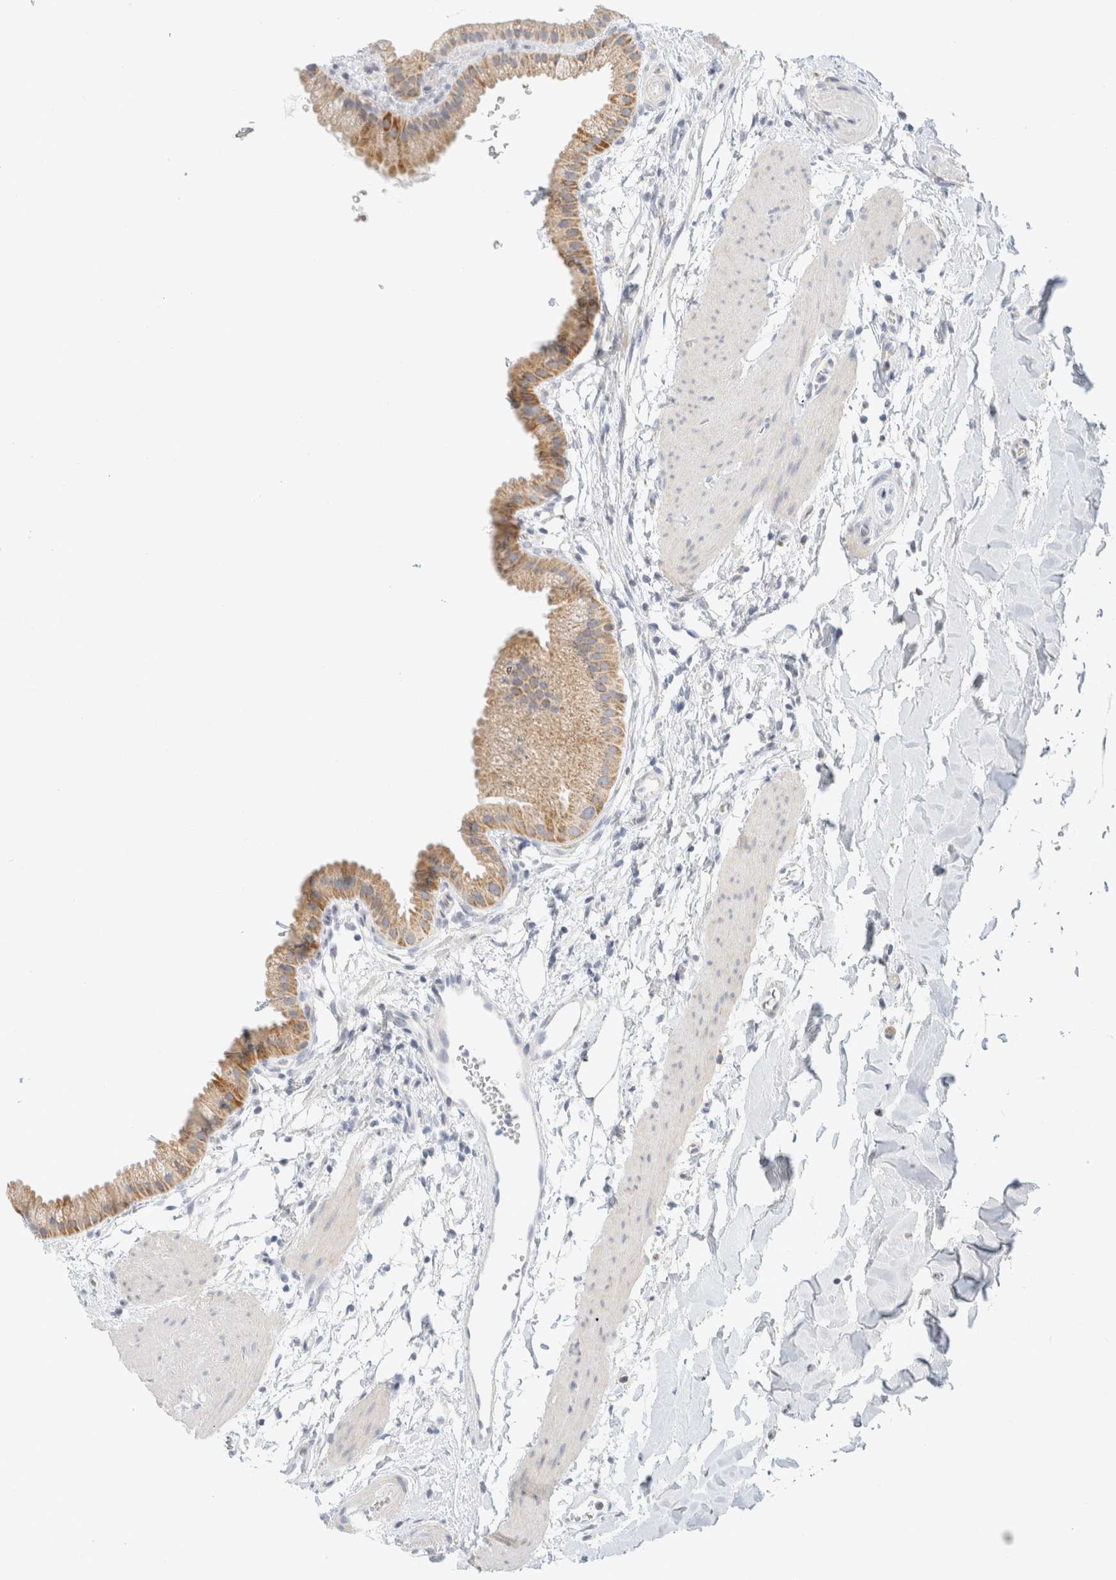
{"staining": {"intensity": "moderate", "quantity": ">75%", "location": "cytoplasmic/membranous"}, "tissue": "gallbladder", "cell_type": "Glandular cells", "image_type": "normal", "snomed": [{"axis": "morphology", "description": "Normal tissue, NOS"}, {"axis": "topography", "description": "Gallbladder"}], "caption": "Immunohistochemistry histopathology image of normal gallbladder: human gallbladder stained using immunohistochemistry (IHC) exhibits medium levels of moderate protein expression localized specifically in the cytoplasmic/membranous of glandular cells, appearing as a cytoplasmic/membranous brown color.", "gene": "HDHD3", "patient": {"sex": "female", "age": 64}}